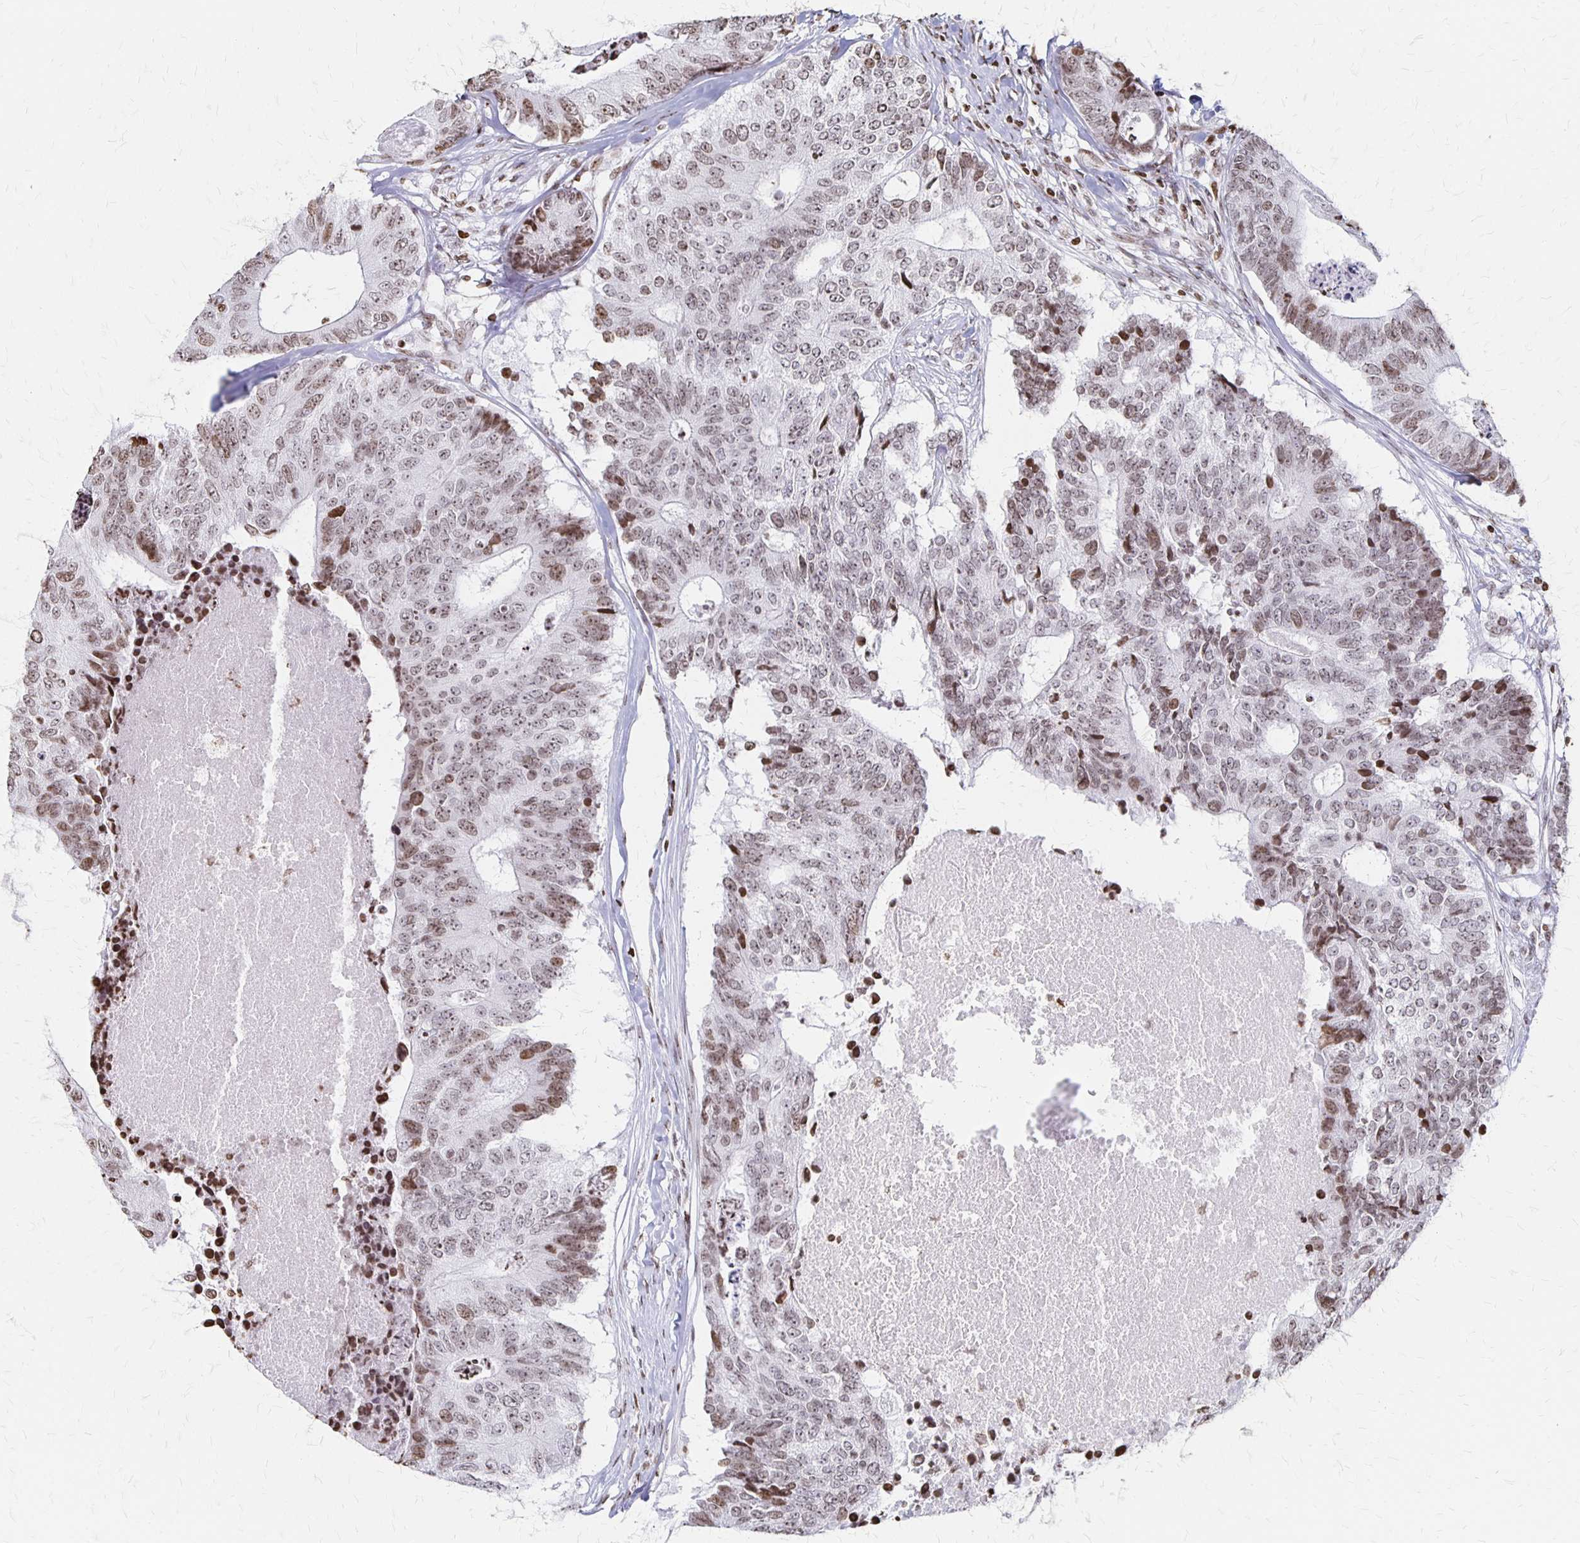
{"staining": {"intensity": "weak", "quantity": "25%-75%", "location": "nuclear"}, "tissue": "colorectal cancer", "cell_type": "Tumor cells", "image_type": "cancer", "snomed": [{"axis": "morphology", "description": "Adenocarcinoma, NOS"}, {"axis": "topography", "description": "Colon"}], "caption": "An image showing weak nuclear positivity in about 25%-75% of tumor cells in adenocarcinoma (colorectal), as visualized by brown immunohistochemical staining.", "gene": "ZNF280C", "patient": {"sex": "female", "age": 67}}